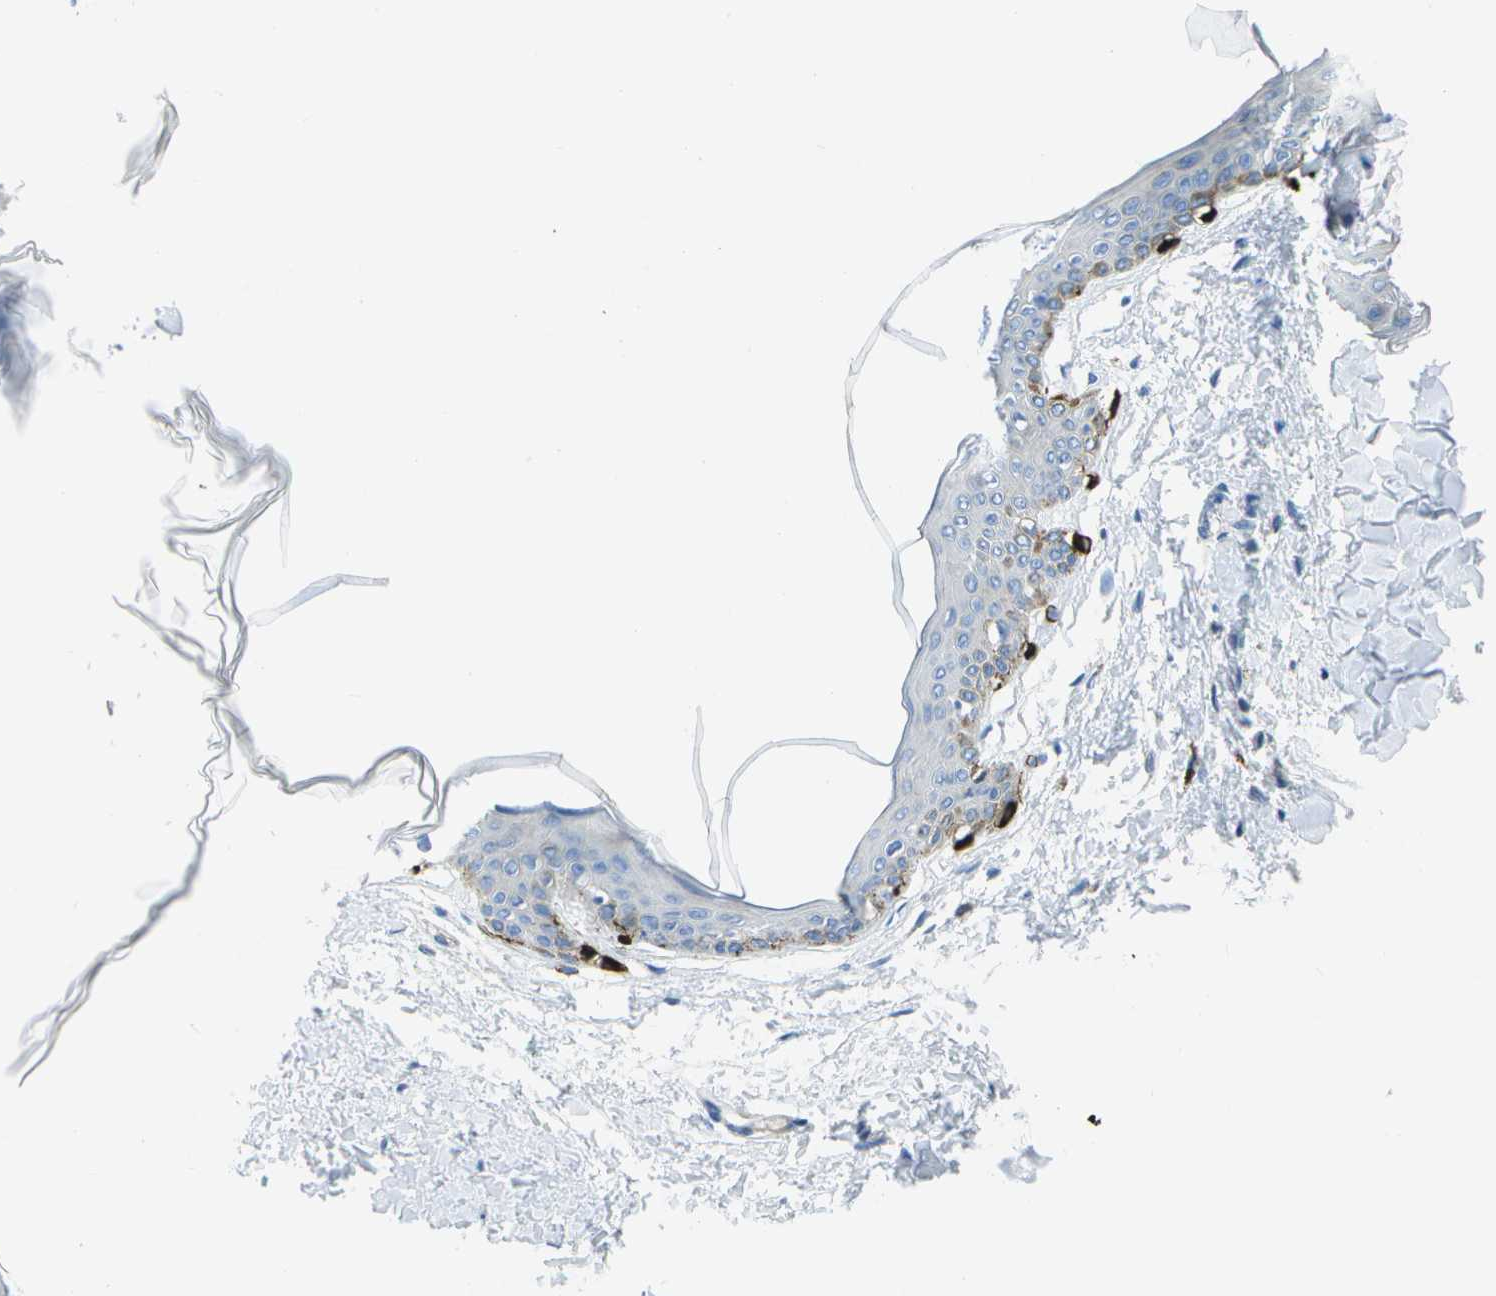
{"staining": {"intensity": "negative", "quantity": "none", "location": "none"}, "tissue": "skin", "cell_type": "Fibroblasts", "image_type": "normal", "snomed": [{"axis": "morphology", "description": "Normal tissue, NOS"}, {"axis": "topography", "description": "Skin"}], "caption": "High power microscopy micrograph of an immunohistochemistry photomicrograph of unremarkable skin, revealing no significant staining in fibroblasts.", "gene": "DCT", "patient": {"sex": "female", "age": 17}}